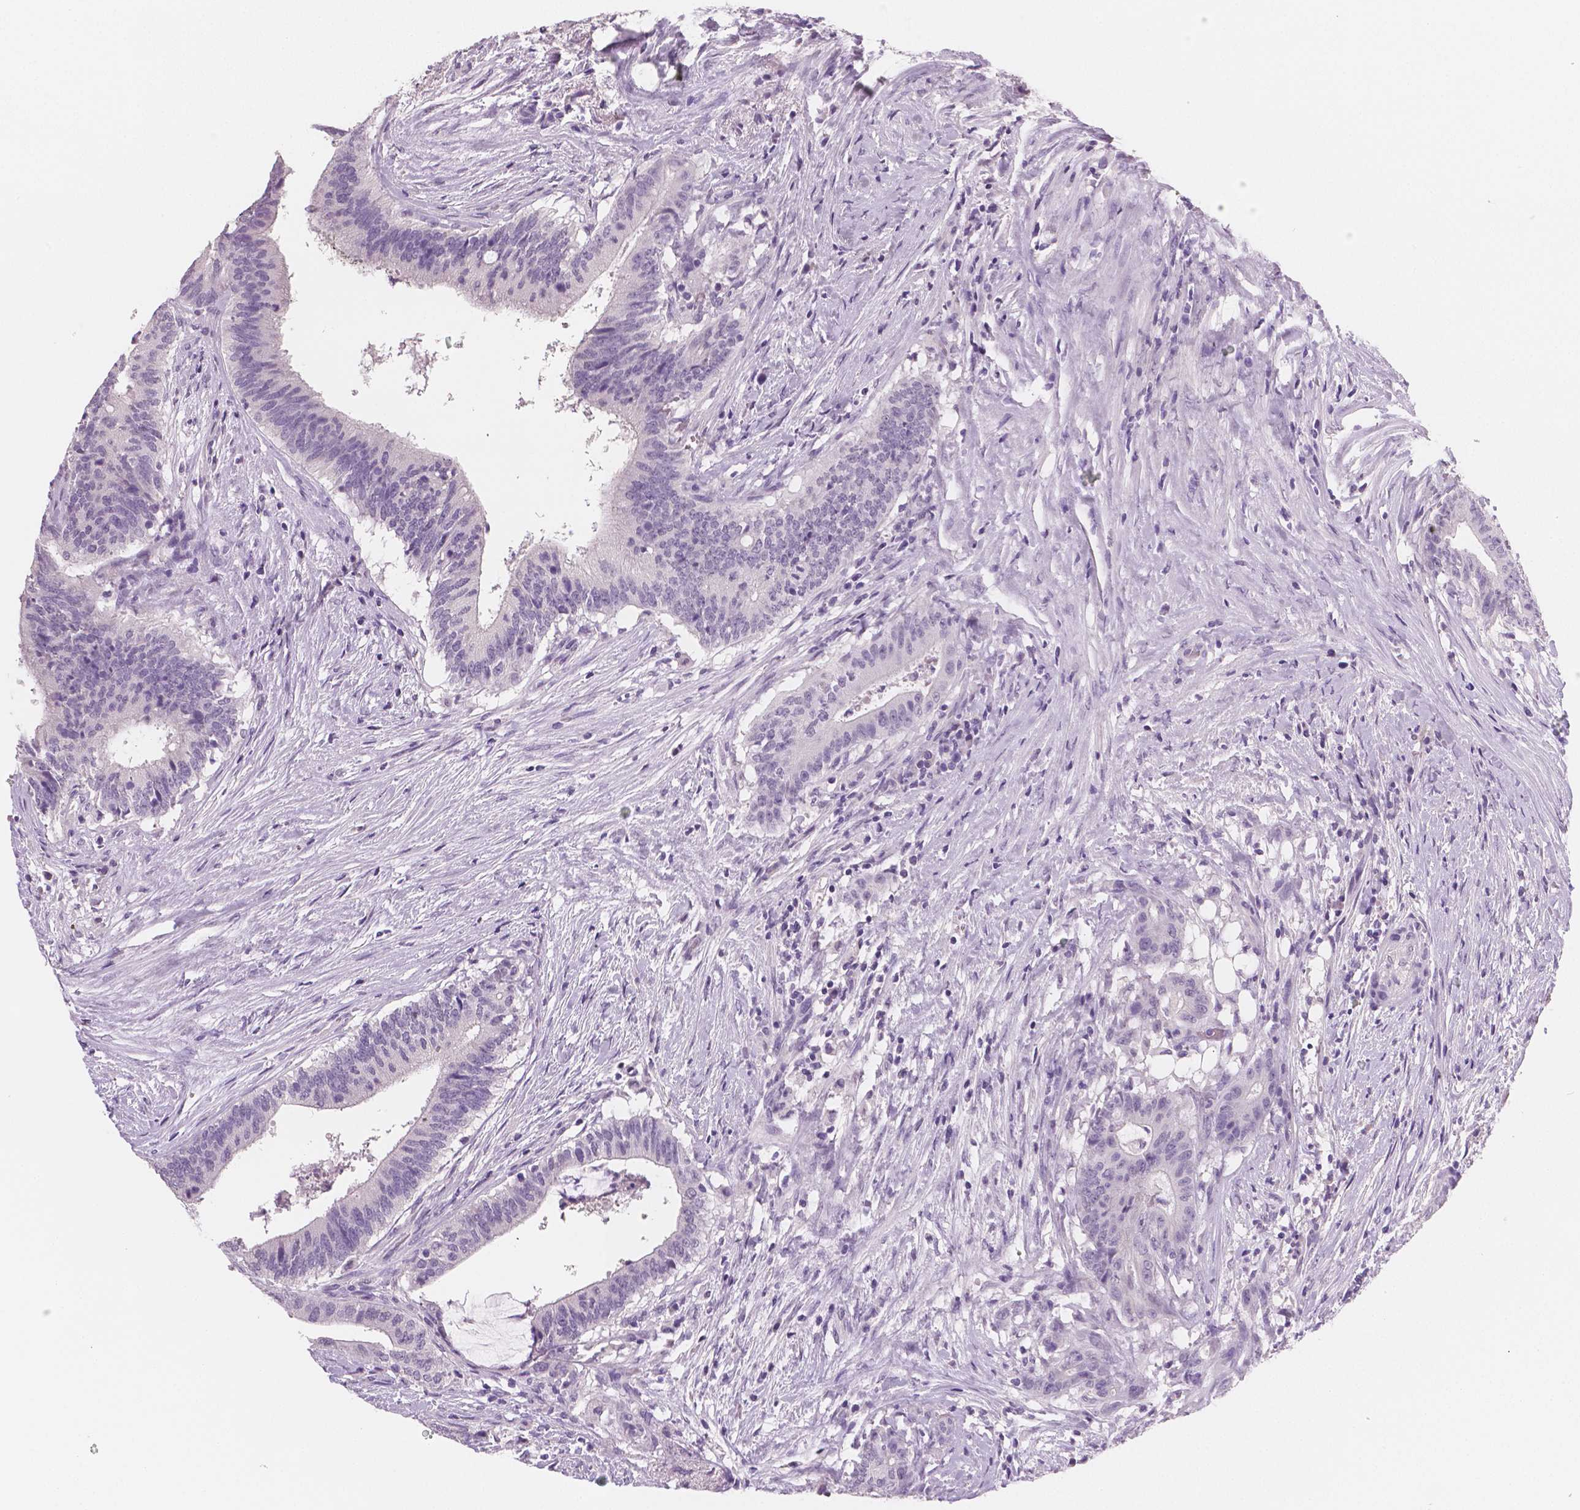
{"staining": {"intensity": "negative", "quantity": "none", "location": "none"}, "tissue": "colorectal cancer", "cell_type": "Tumor cells", "image_type": "cancer", "snomed": [{"axis": "morphology", "description": "Adenocarcinoma, NOS"}, {"axis": "topography", "description": "Colon"}], "caption": "Tumor cells show no significant positivity in colorectal cancer (adenocarcinoma).", "gene": "TSPAN7", "patient": {"sex": "female", "age": 43}}